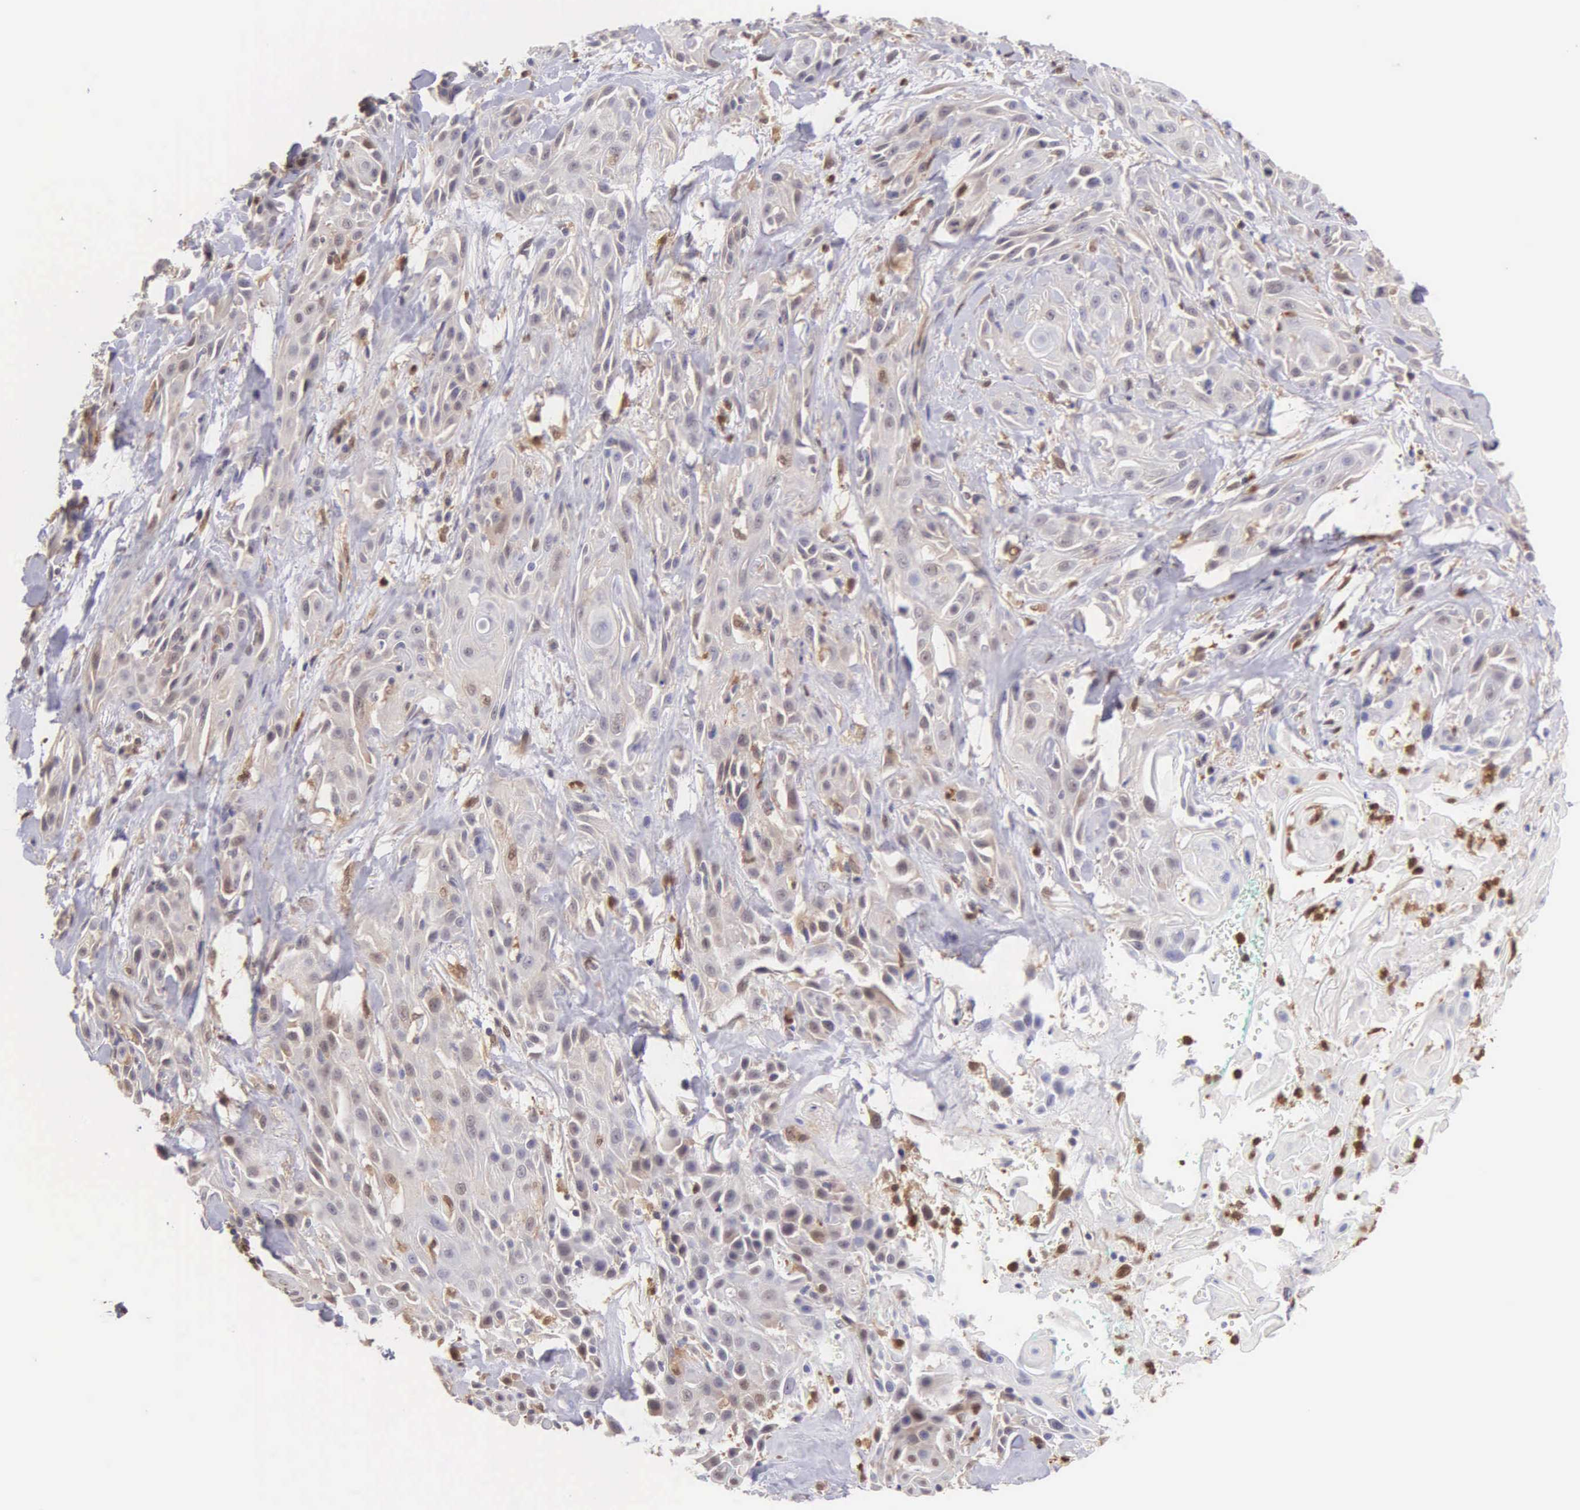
{"staining": {"intensity": "weak", "quantity": "25%-75%", "location": "cytoplasmic/membranous"}, "tissue": "skin cancer", "cell_type": "Tumor cells", "image_type": "cancer", "snomed": [{"axis": "morphology", "description": "Squamous cell carcinoma, NOS"}, {"axis": "topography", "description": "Skin"}, {"axis": "topography", "description": "Anal"}], "caption": "Skin squamous cell carcinoma was stained to show a protein in brown. There is low levels of weak cytoplasmic/membranous positivity in about 25%-75% of tumor cells.", "gene": "BID", "patient": {"sex": "male", "age": 64}}